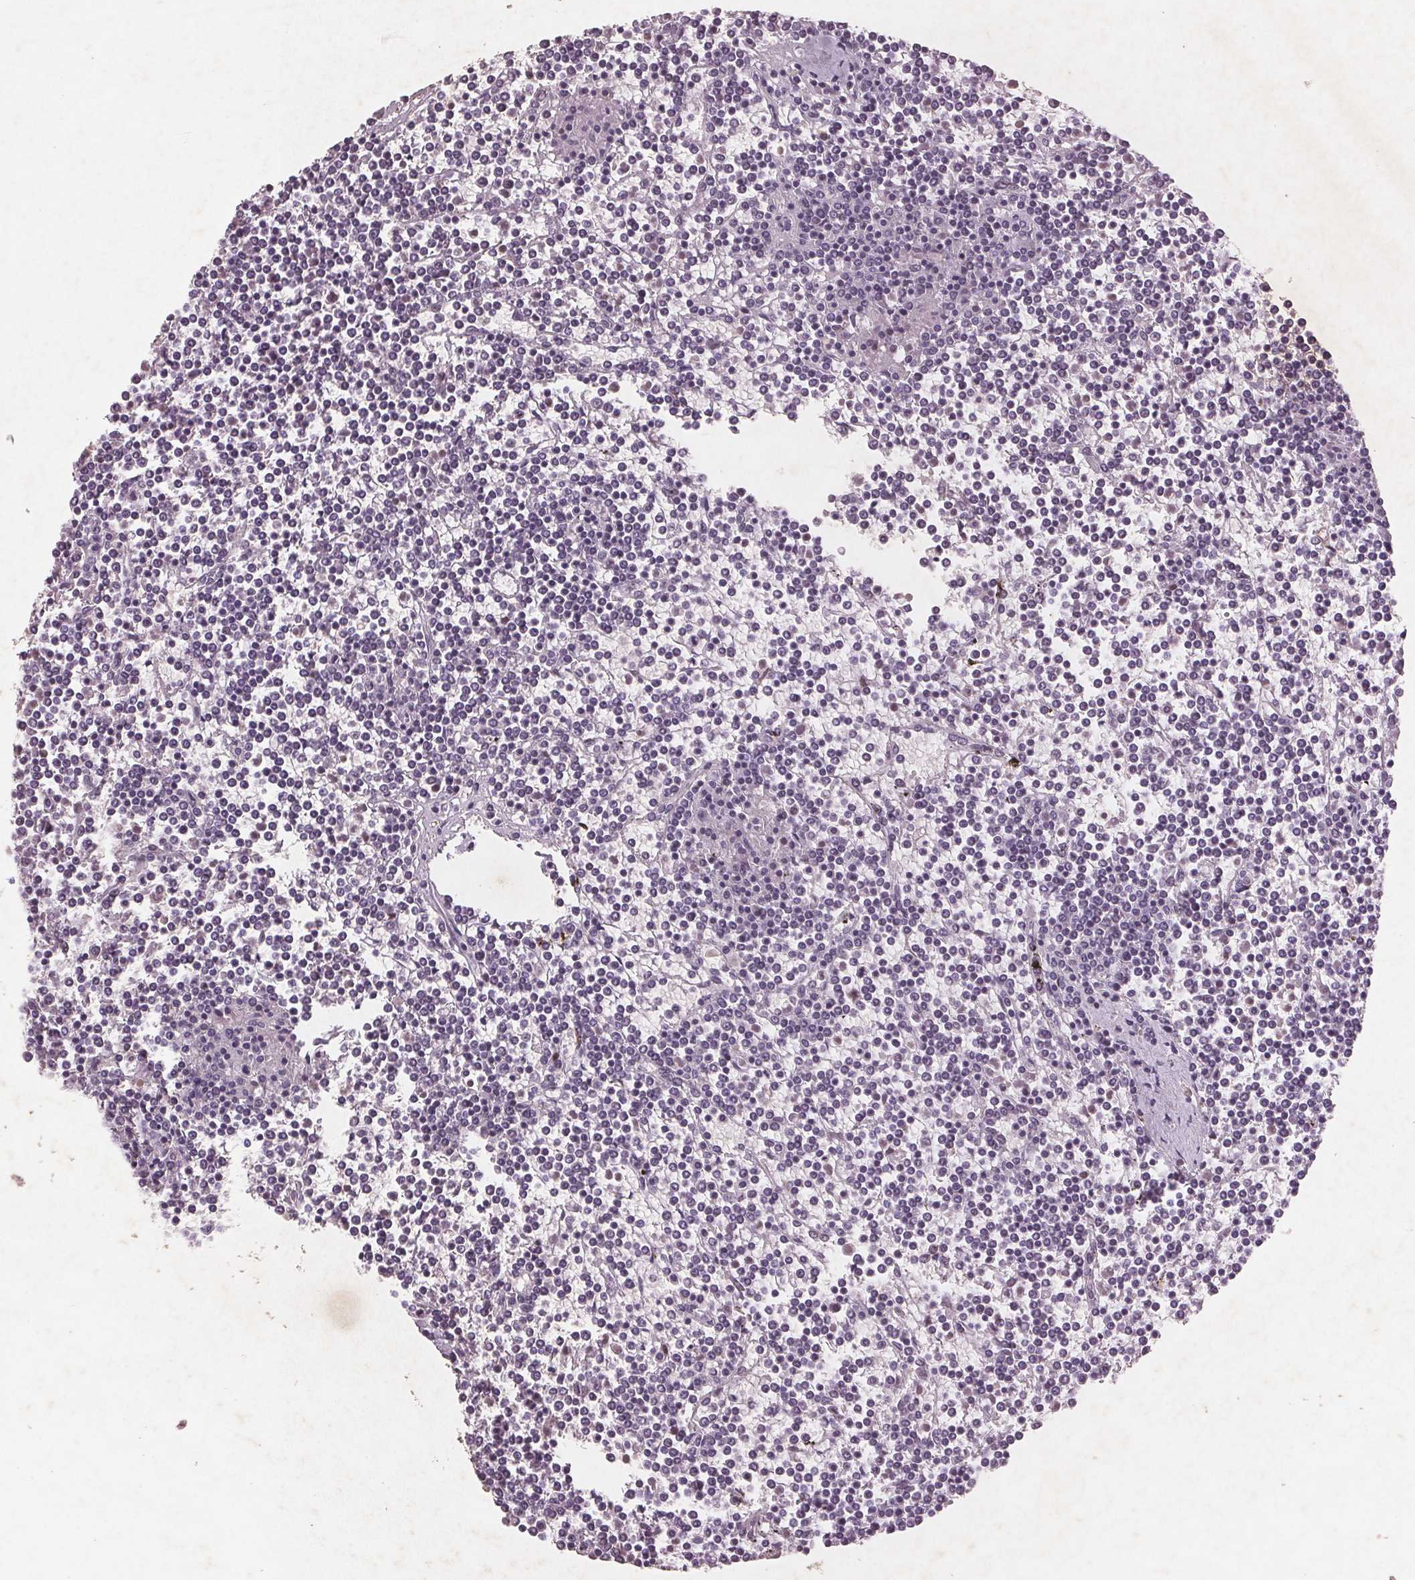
{"staining": {"intensity": "negative", "quantity": "none", "location": "none"}, "tissue": "lymphoma", "cell_type": "Tumor cells", "image_type": "cancer", "snomed": [{"axis": "morphology", "description": "Malignant lymphoma, non-Hodgkin's type, Low grade"}, {"axis": "topography", "description": "Spleen"}], "caption": "The image shows no significant expression in tumor cells of lymphoma.", "gene": "RPS6KA2", "patient": {"sex": "female", "age": 19}}